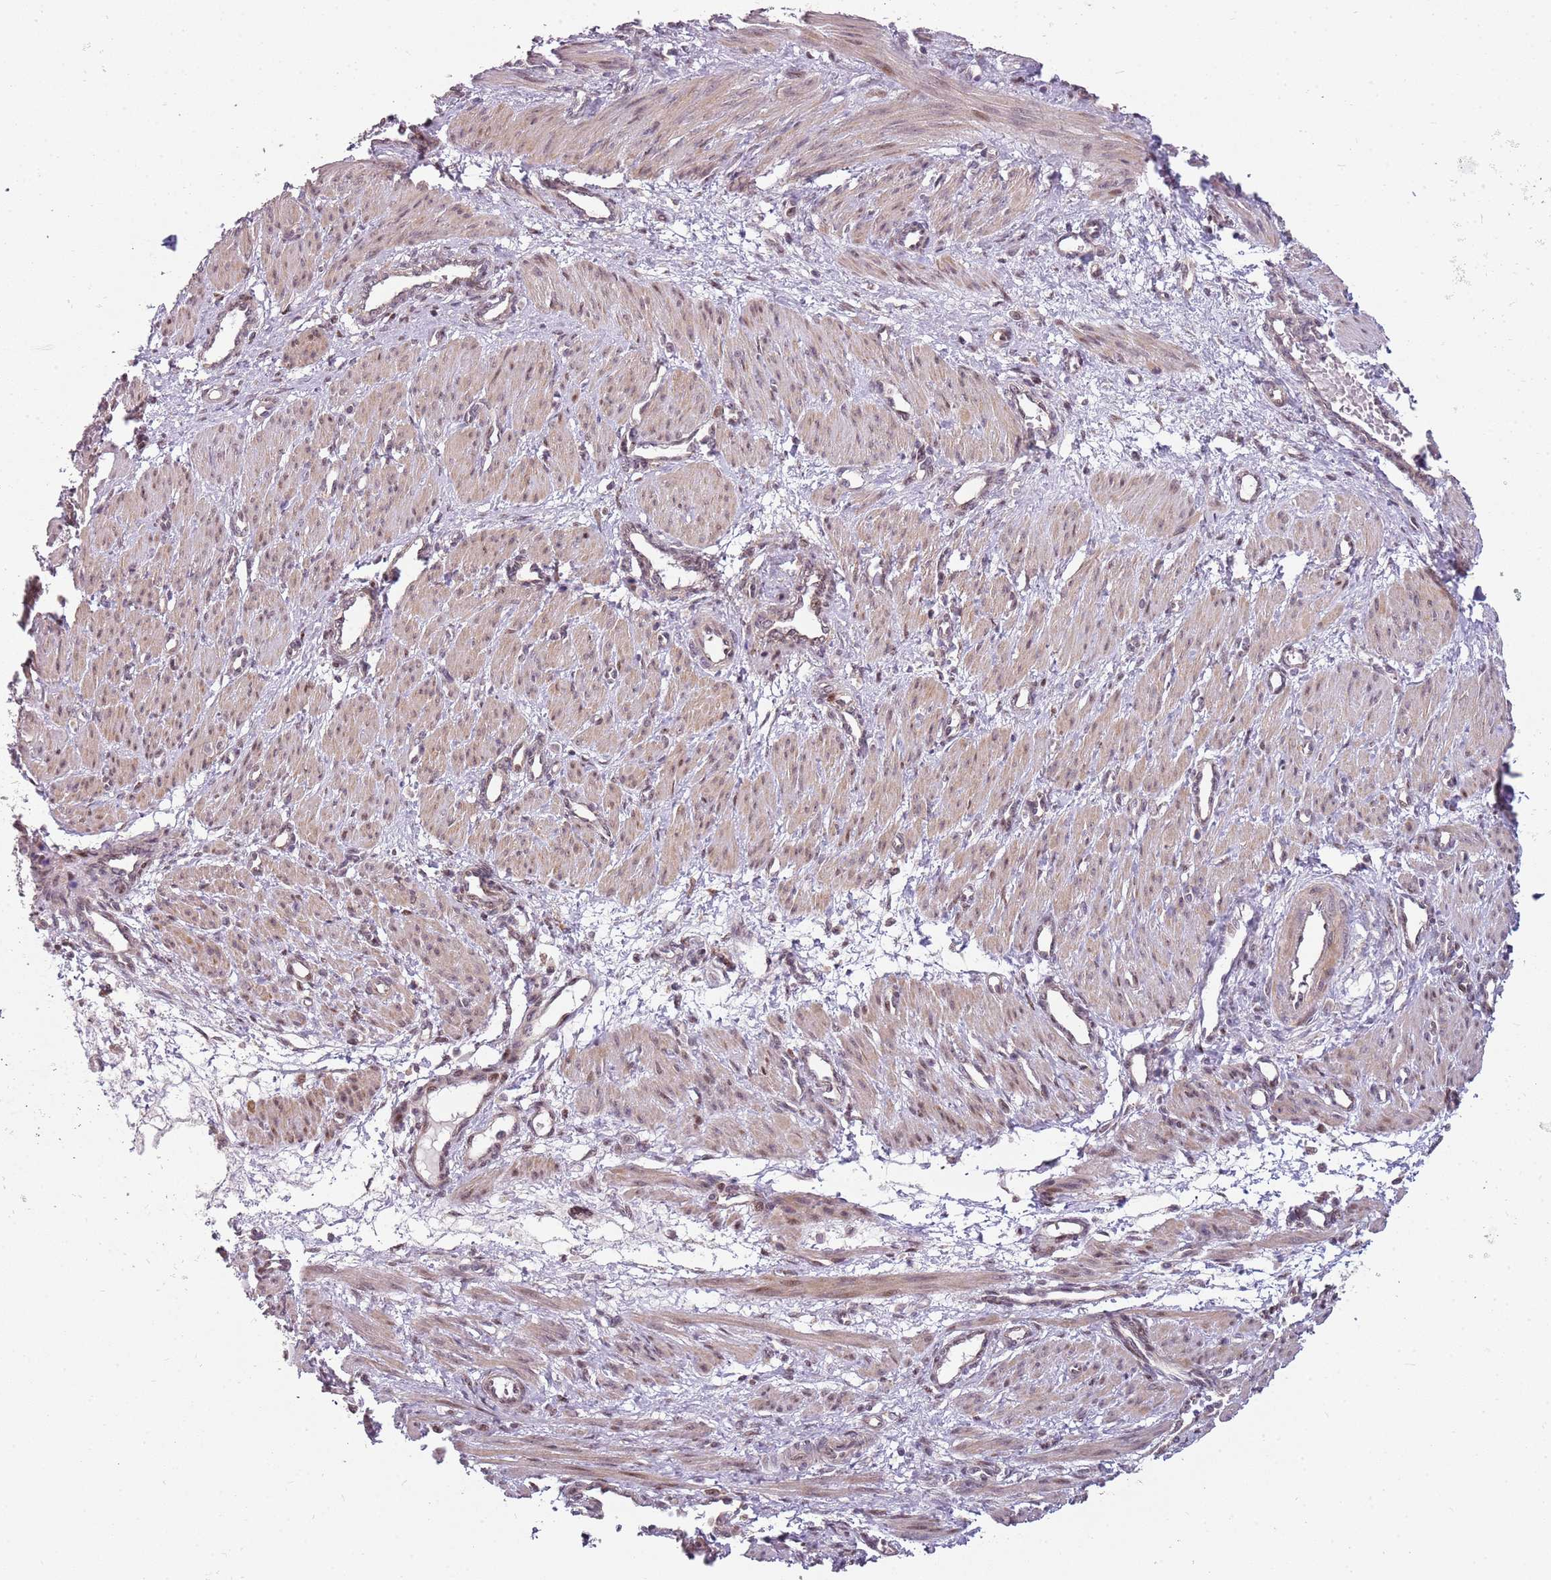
{"staining": {"intensity": "moderate", "quantity": ">75%", "location": "cytoplasmic/membranous,nuclear"}, "tissue": "smooth muscle", "cell_type": "Smooth muscle cells", "image_type": "normal", "snomed": [{"axis": "morphology", "description": "Normal tissue, NOS"}, {"axis": "topography", "description": "Endometrium"}], "caption": "This photomicrograph exhibits immunohistochemistry staining of unremarkable human smooth muscle, with medium moderate cytoplasmic/membranous,nuclear expression in approximately >75% of smooth muscle cells.", "gene": "CHURC1", "patient": {"sex": "female", "age": 33}}